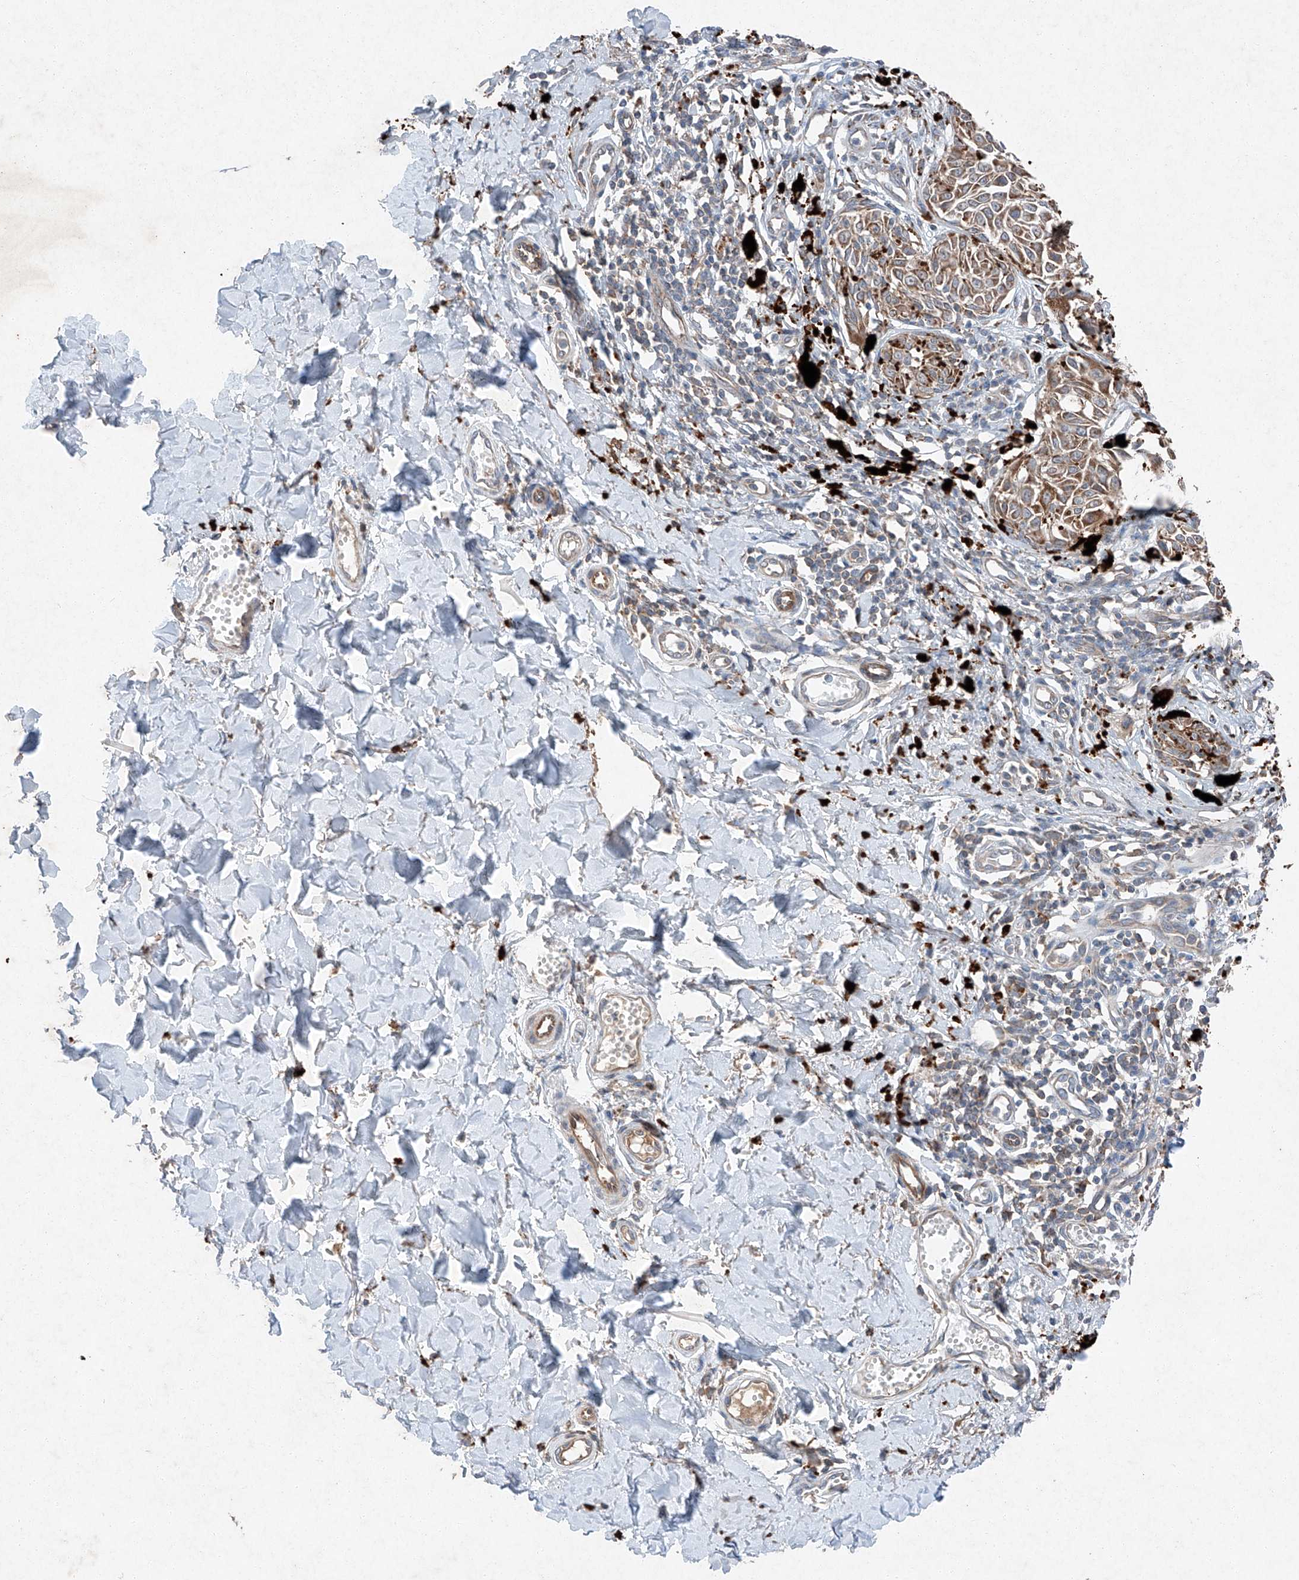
{"staining": {"intensity": "moderate", "quantity": ">75%", "location": "cytoplasmic/membranous"}, "tissue": "melanoma", "cell_type": "Tumor cells", "image_type": "cancer", "snomed": [{"axis": "morphology", "description": "Malignant melanoma, NOS"}, {"axis": "topography", "description": "Skin"}], "caption": "Immunohistochemistry (IHC) of malignant melanoma shows medium levels of moderate cytoplasmic/membranous expression in approximately >75% of tumor cells.", "gene": "RUSC1", "patient": {"sex": "male", "age": 53}}